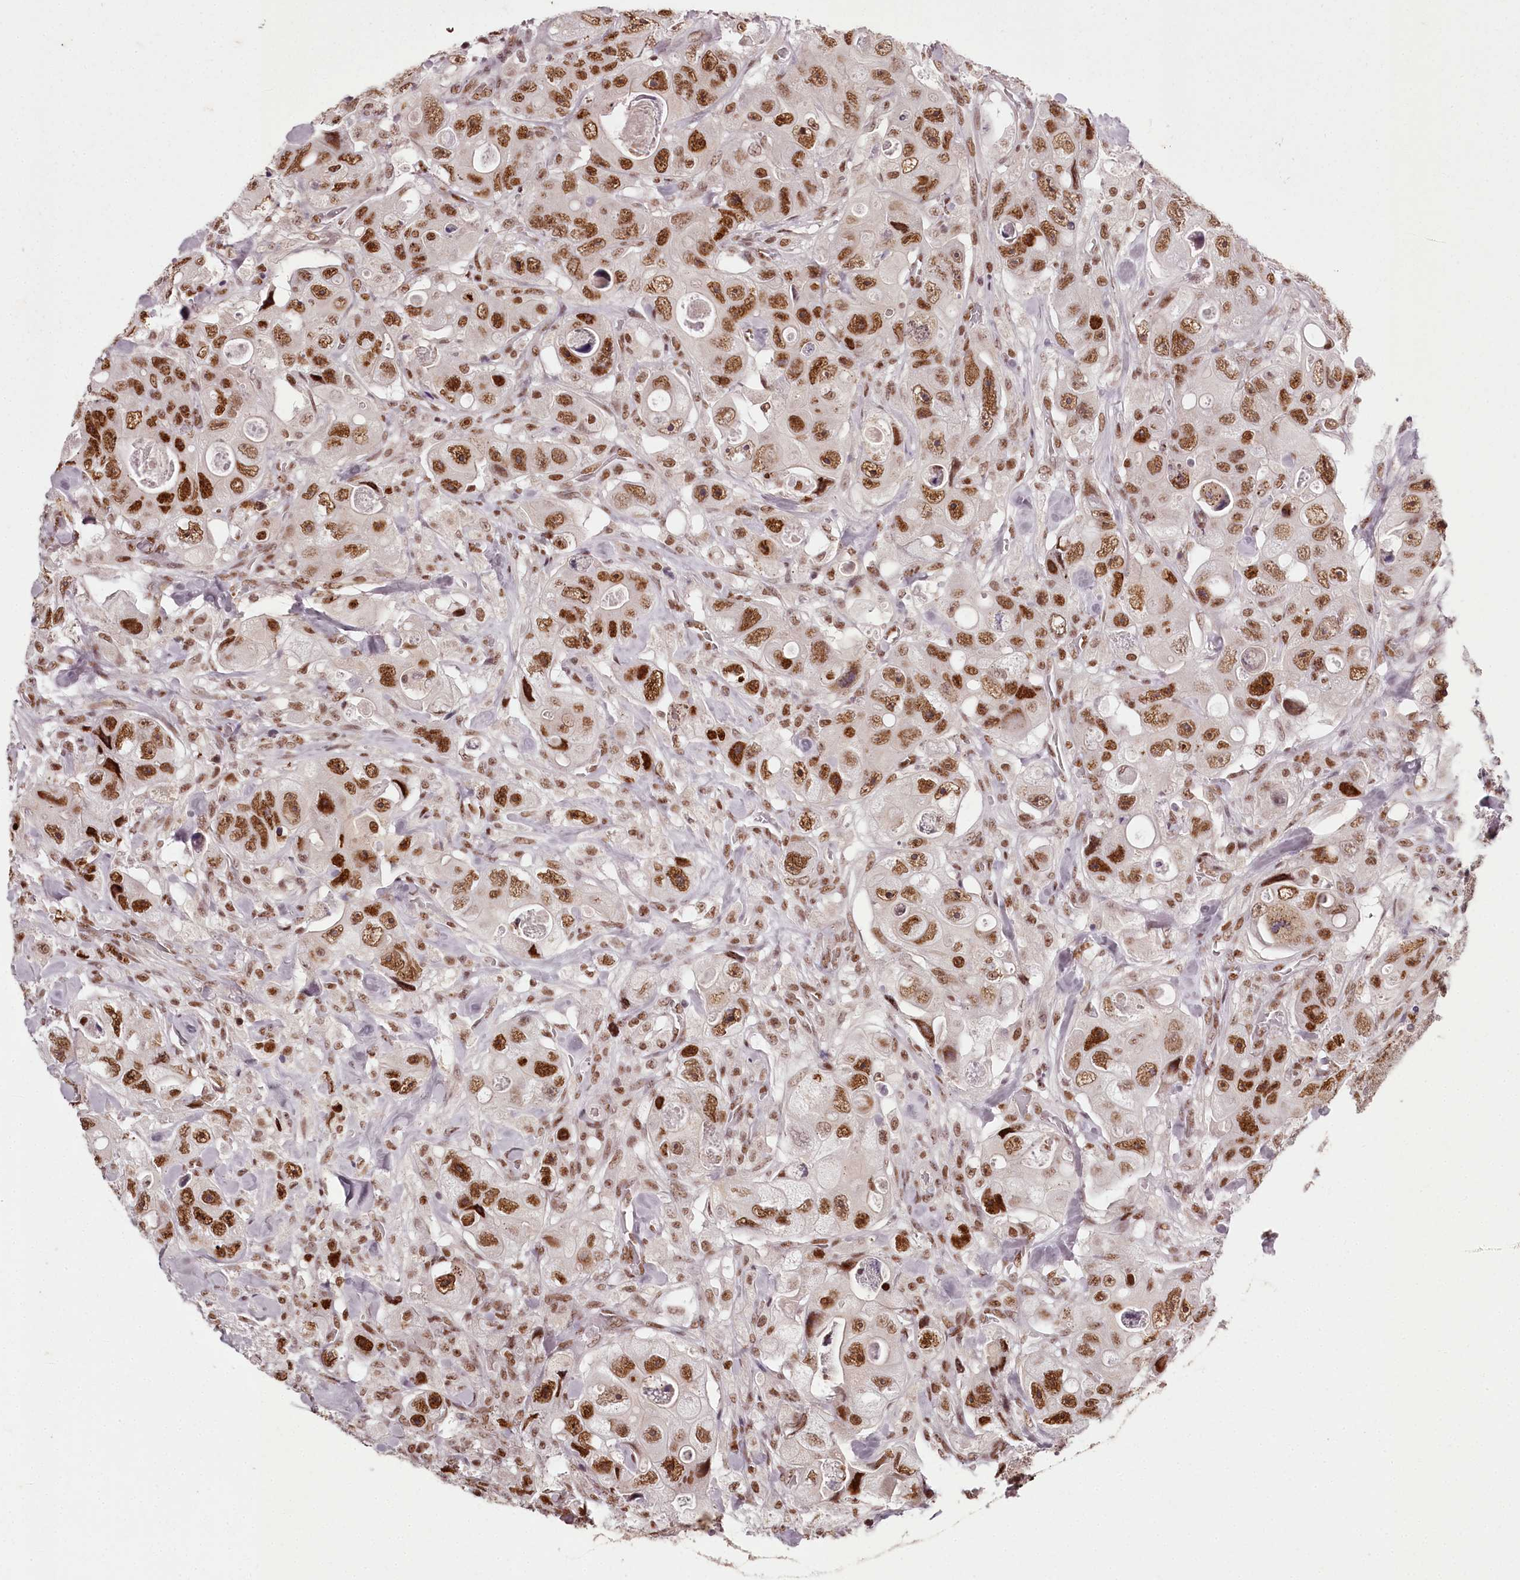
{"staining": {"intensity": "moderate", "quantity": ">75%", "location": "nuclear"}, "tissue": "colorectal cancer", "cell_type": "Tumor cells", "image_type": "cancer", "snomed": [{"axis": "morphology", "description": "Adenocarcinoma, NOS"}, {"axis": "topography", "description": "Colon"}], "caption": "Protein analysis of adenocarcinoma (colorectal) tissue shows moderate nuclear staining in about >75% of tumor cells. (IHC, brightfield microscopy, high magnification).", "gene": "PSPC1", "patient": {"sex": "female", "age": 46}}